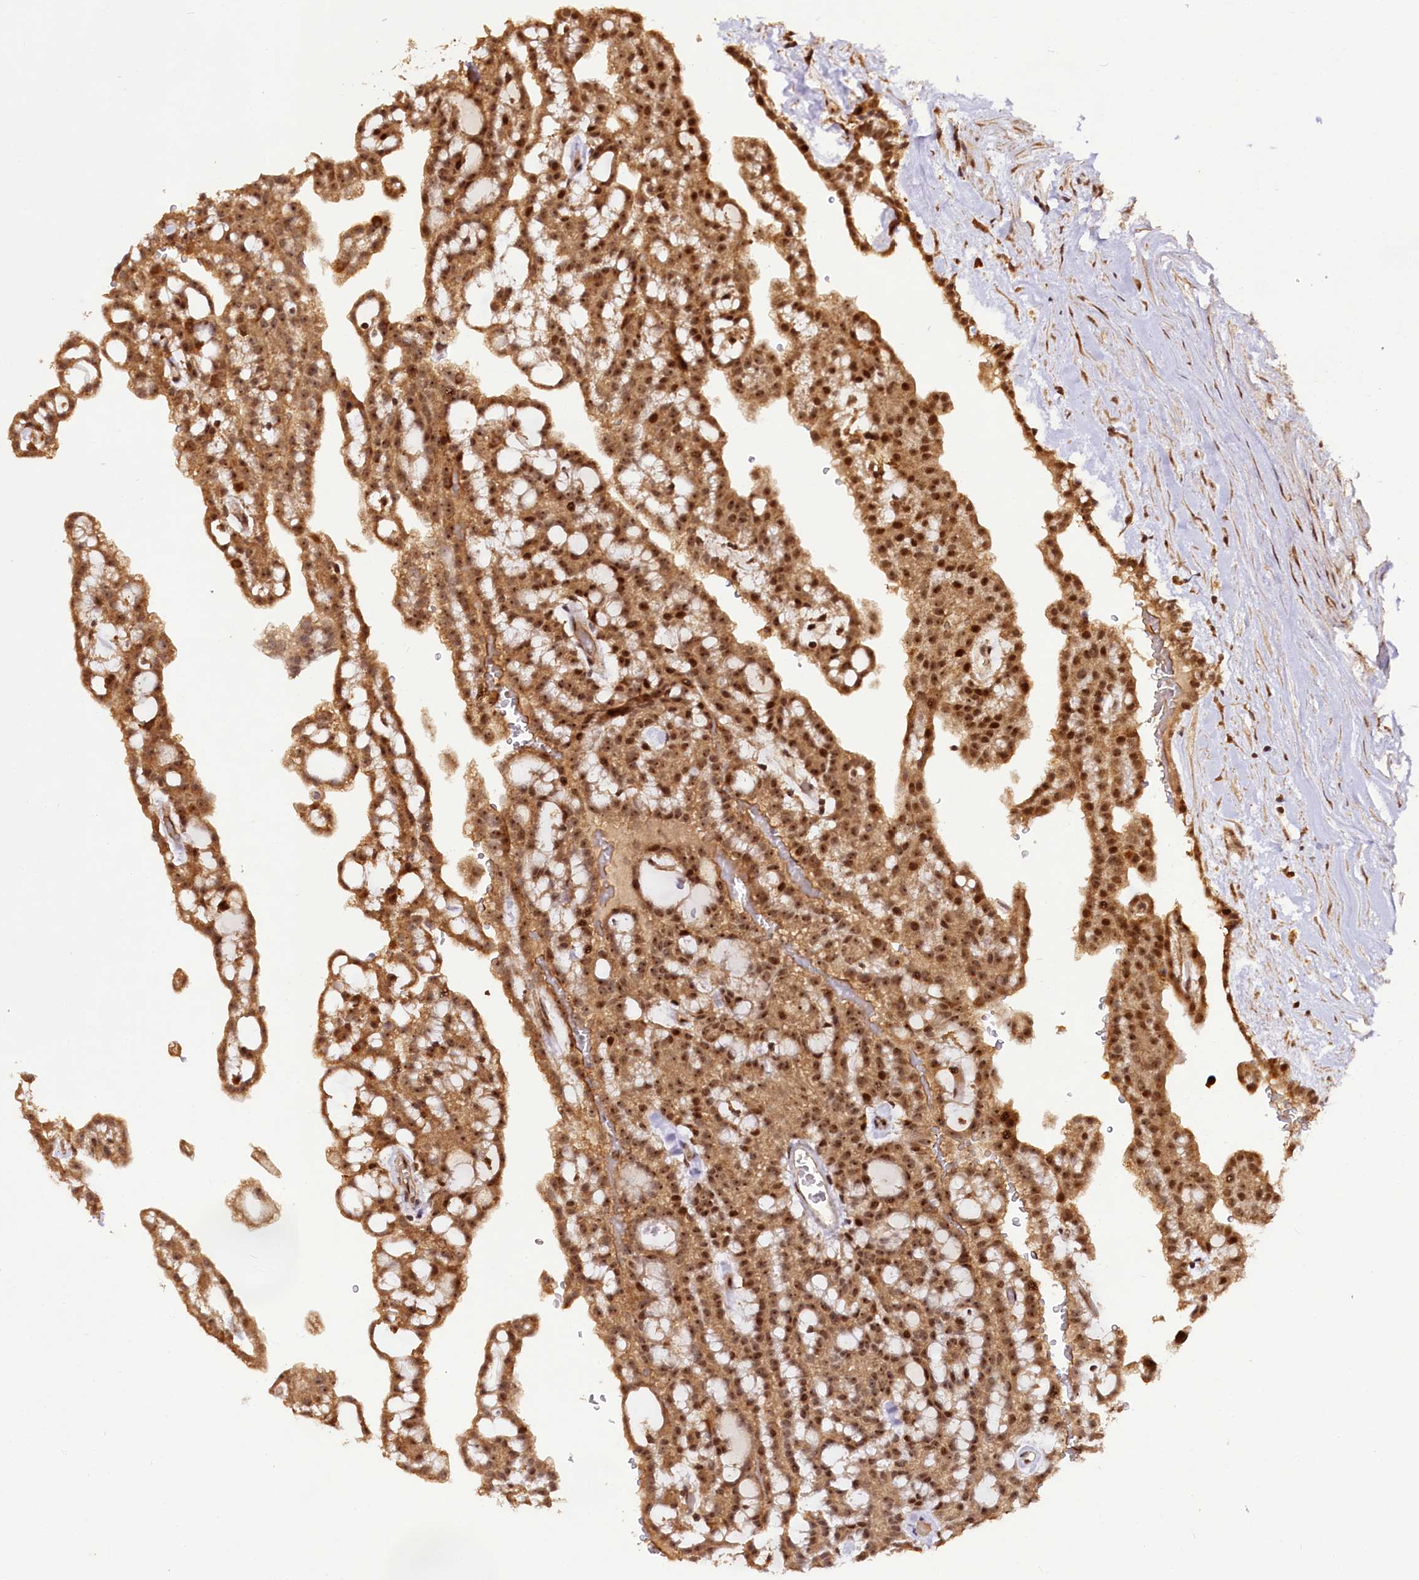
{"staining": {"intensity": "moderate", "quantity": ">75%", "location": "cytoplasmic/membranous,nuclear"}, "tissue": "renal cancer", "cell_type": "Tumor cells", "image_type": "cancer", "snomed": [{"axis": "morphology", "description": "Adenocarcinoma, NOS"}, {"axis": "topography", "description": "Kidney"}], "caption": "Moderate cytoplasmic/membranous and nuclear expression for a protein is appreciated in approximately >75% of tumor cells of renal cancer (adenocarcinoma) using IHC.", "gene": "RRP8", "patient": {"sex": "male", "age": 63}}